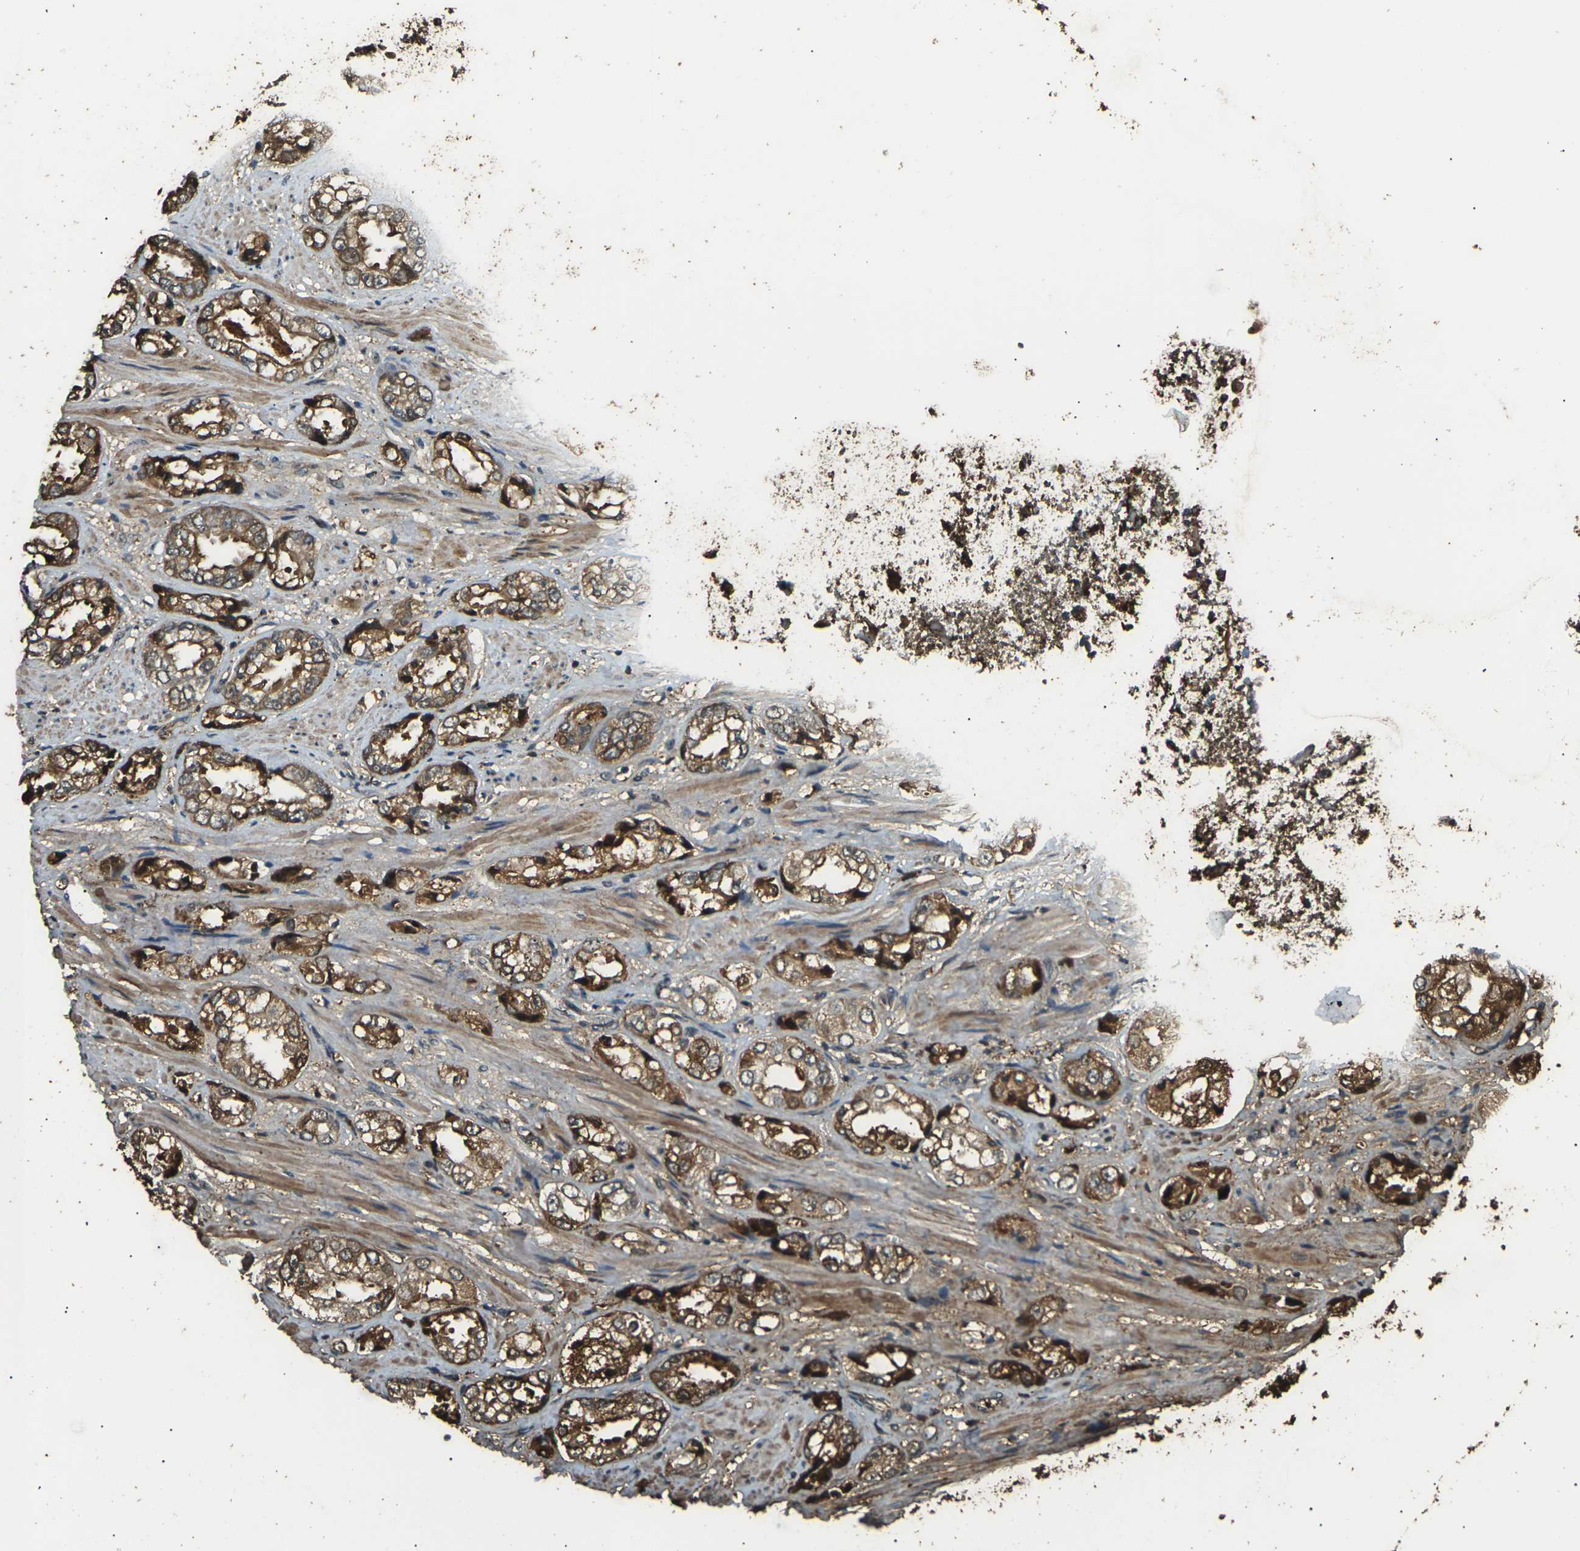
{"staining": {"intensity": "strong", "quantity": "25%-75%", "location": "cytoplasmic/membranous"}, "tissue": "prostate cancer", "cell_type": "Tumor cells", "image_type": "cancer", "snomed": [{"axis": "morphology", "description": "Adenocarcinoma, High grade"}, {"axis": "topography", "description": "Prostate"}], "caption": "A brown stain shows strong cytoplasmic/membranous expression of a protein in human prostate high-grade adenocarcinoma tumor cells. The protein is shown in brown color, while the nuclei are stained blue.", "gene": "CYP1B1", "patient": {"sex": "male", "age": 61}}